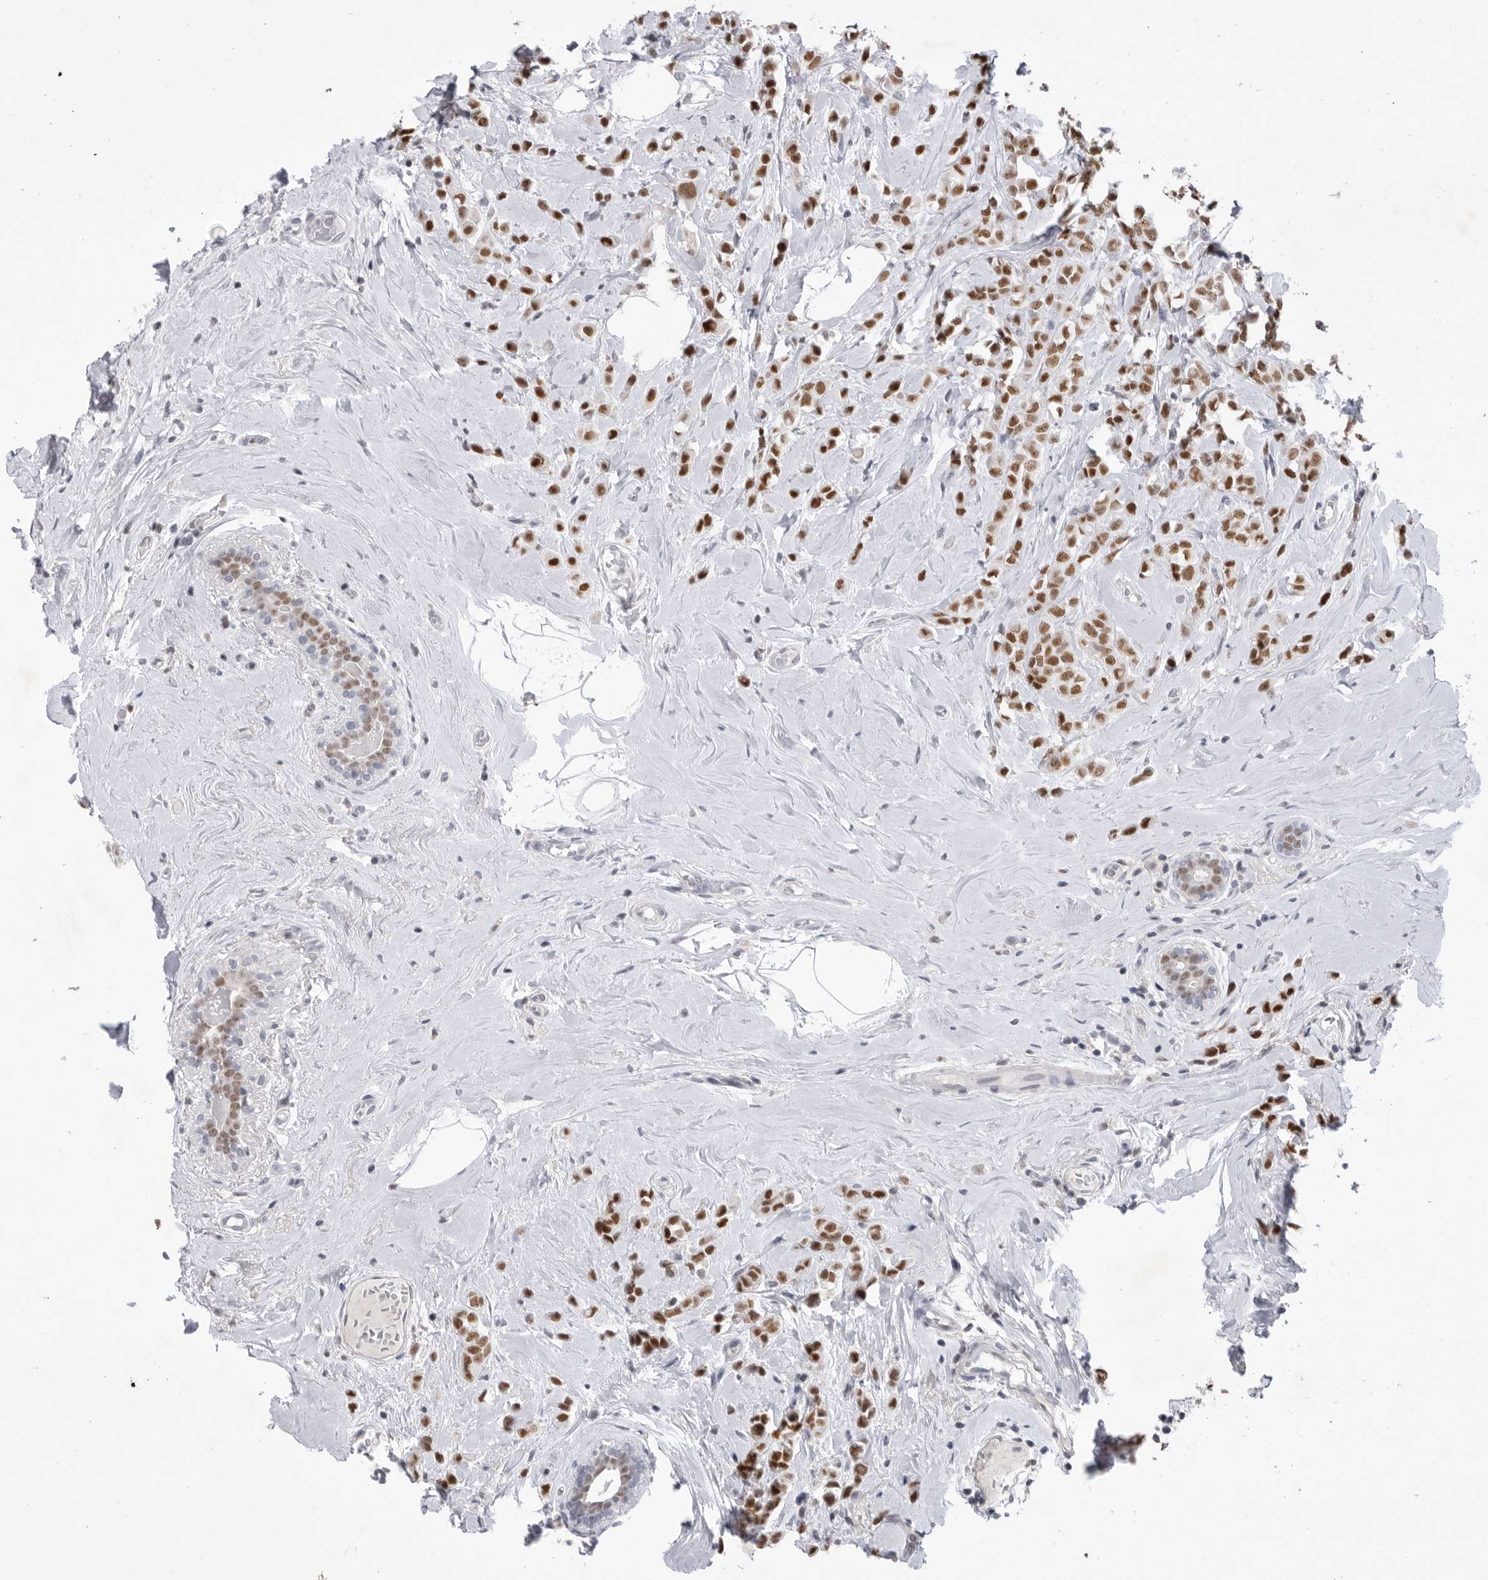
{"staining": {"intensity": "strong", "quantity": ">75%", "location": "nuclear"}, "tissue": "breast cancer", "cell_type": "Tumor cells", "image_type": "cancer", "snomed": [{"axis": "morphology", "description": "Lobular carcinoma"}, {"axis": "topography", "description": "Breast"}], "caption": "Breast cancer stained for a protein (brown) shows strong nuclear positive positivity in approximately >75% of tumor cells.", "gene": "ZBTB7B", "patient": {"sex": "female", "age": 47}}